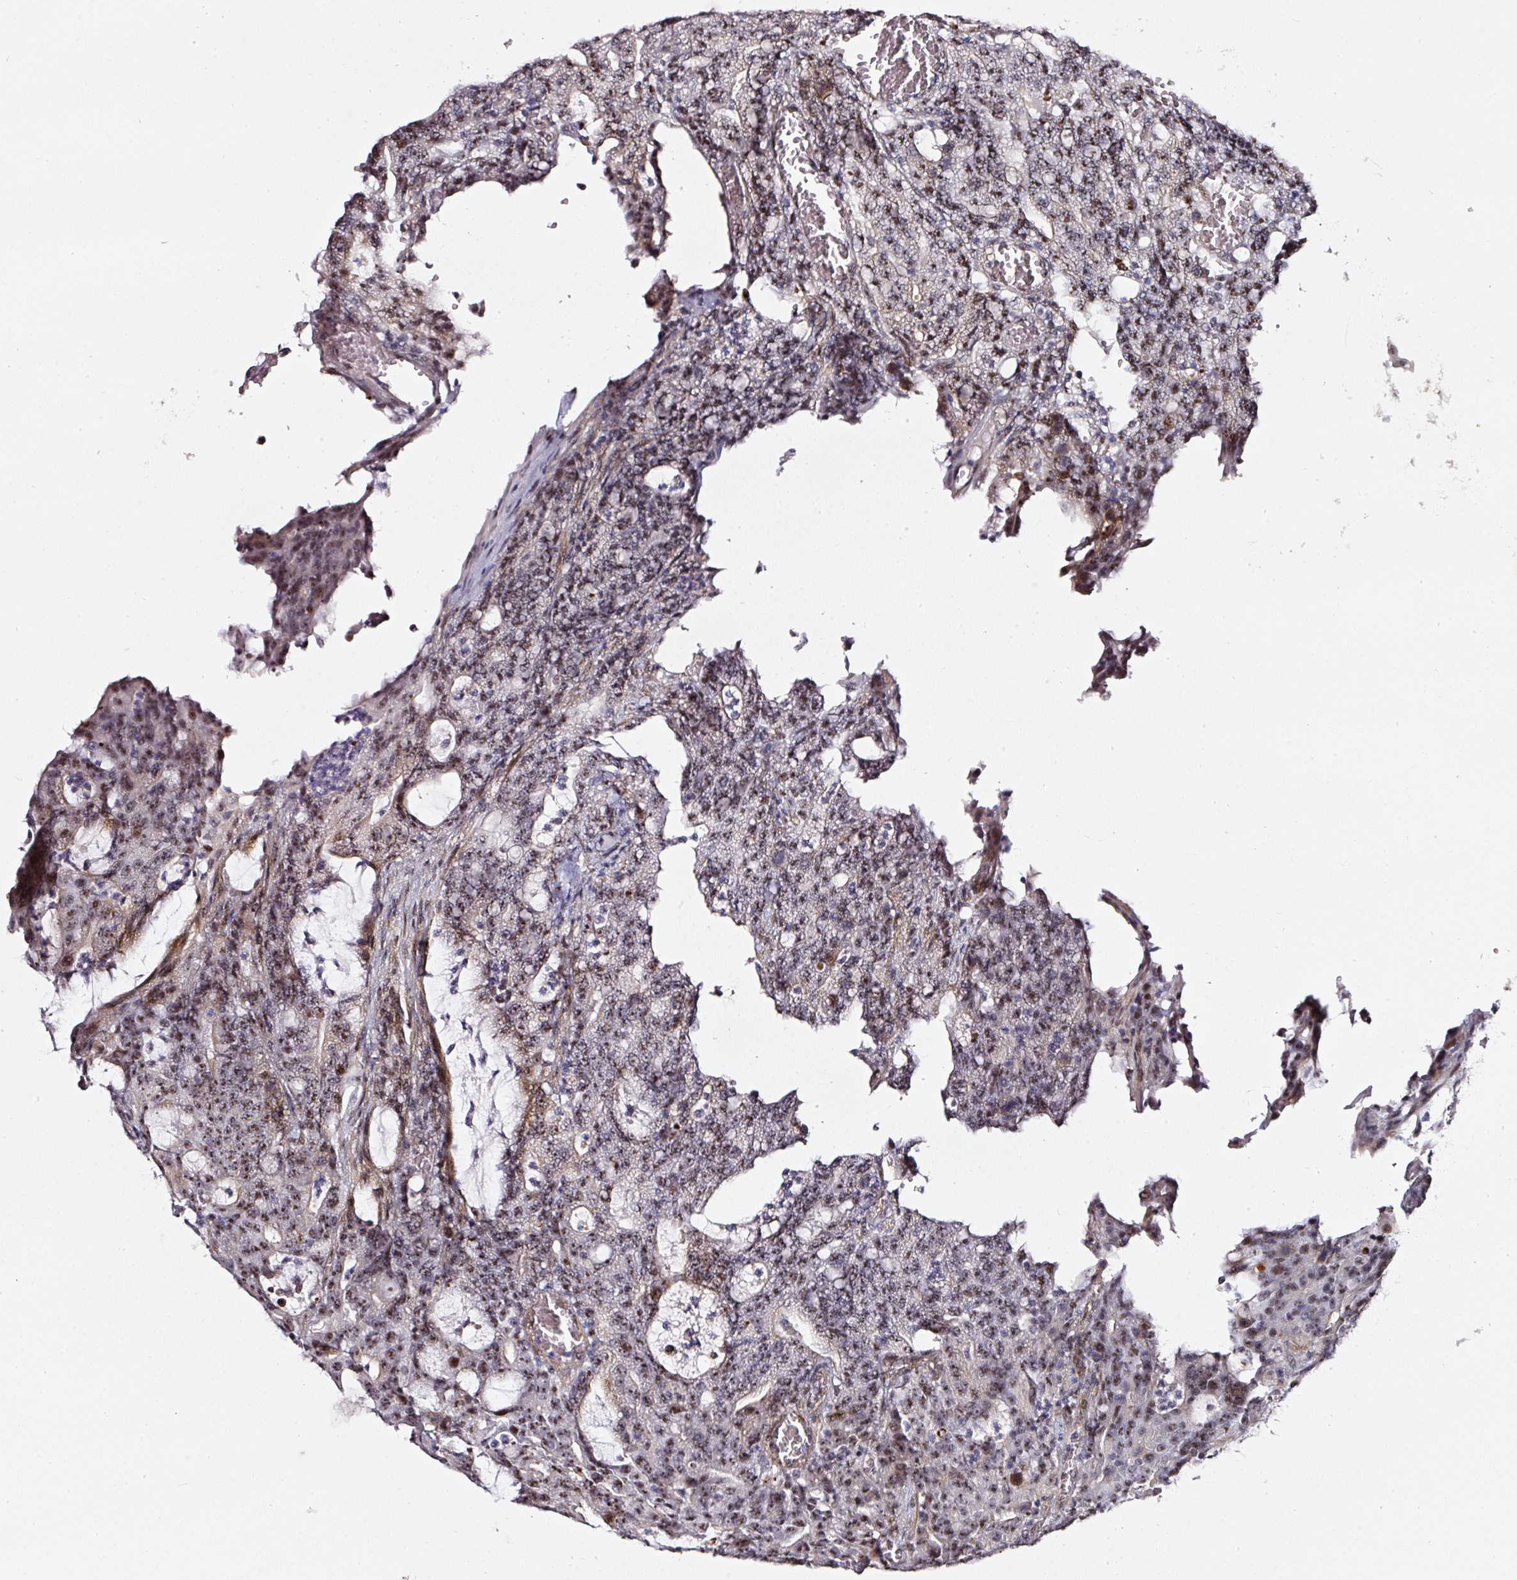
{"staining": {"intensity": "moderate", "quantity": ">75%", "location": "nuclear"}, "tissue": "colorectal cancer", "cell_type": "Tumor cells", "image_type": "cancer", "snomed": [{"axis": "morphology", "description": "Adenocarcinoma, NOS"}, {"axis": "topography", "description": "Colon"}], "caption": "Protein staining of colorectal cancer tissue displays moderate nuclear staining in approximately >75% of tumor cells.", "gene": "MXRA8", "patient": {"sex": "male", "age": 83}}